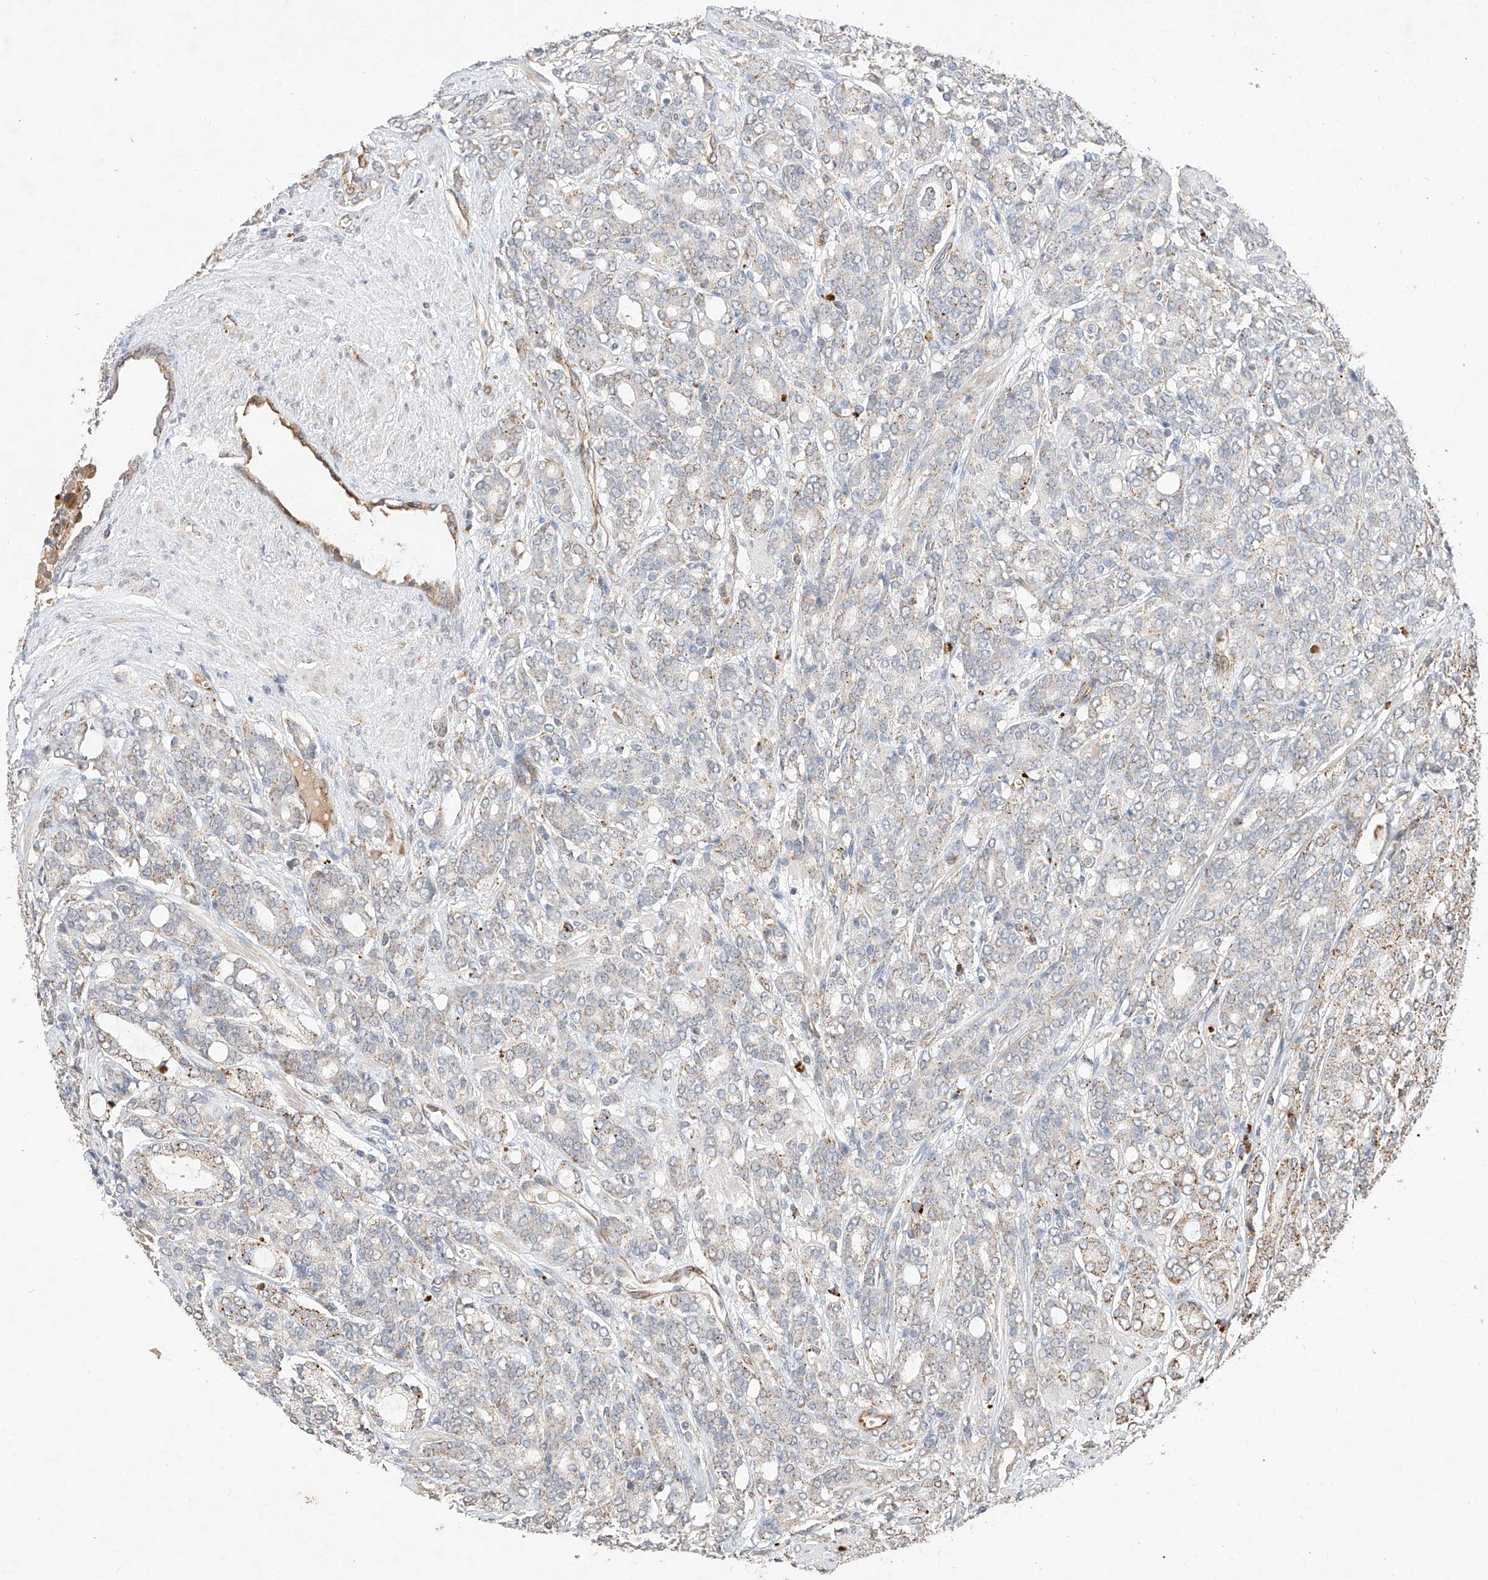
{"staining": {"intensity": "weak", "quantity": "<25%", "location": "cytoplasmic/membranous"}, "tissue": "prostate cancer", "cell_type": "Tumor cells", "image_type": "cancer", "snomed": [{"axis": "morphology", "description": "Adenocarcinoma, High grade"}, {"axis": "topography", "description": "Prostate"}], "caption": "Tumor cells are negative for protein expression in human prostate high-grade adenocarcinoma.", "gene": "SUSD6", "patient": {"sex": "male", "age": 62}}